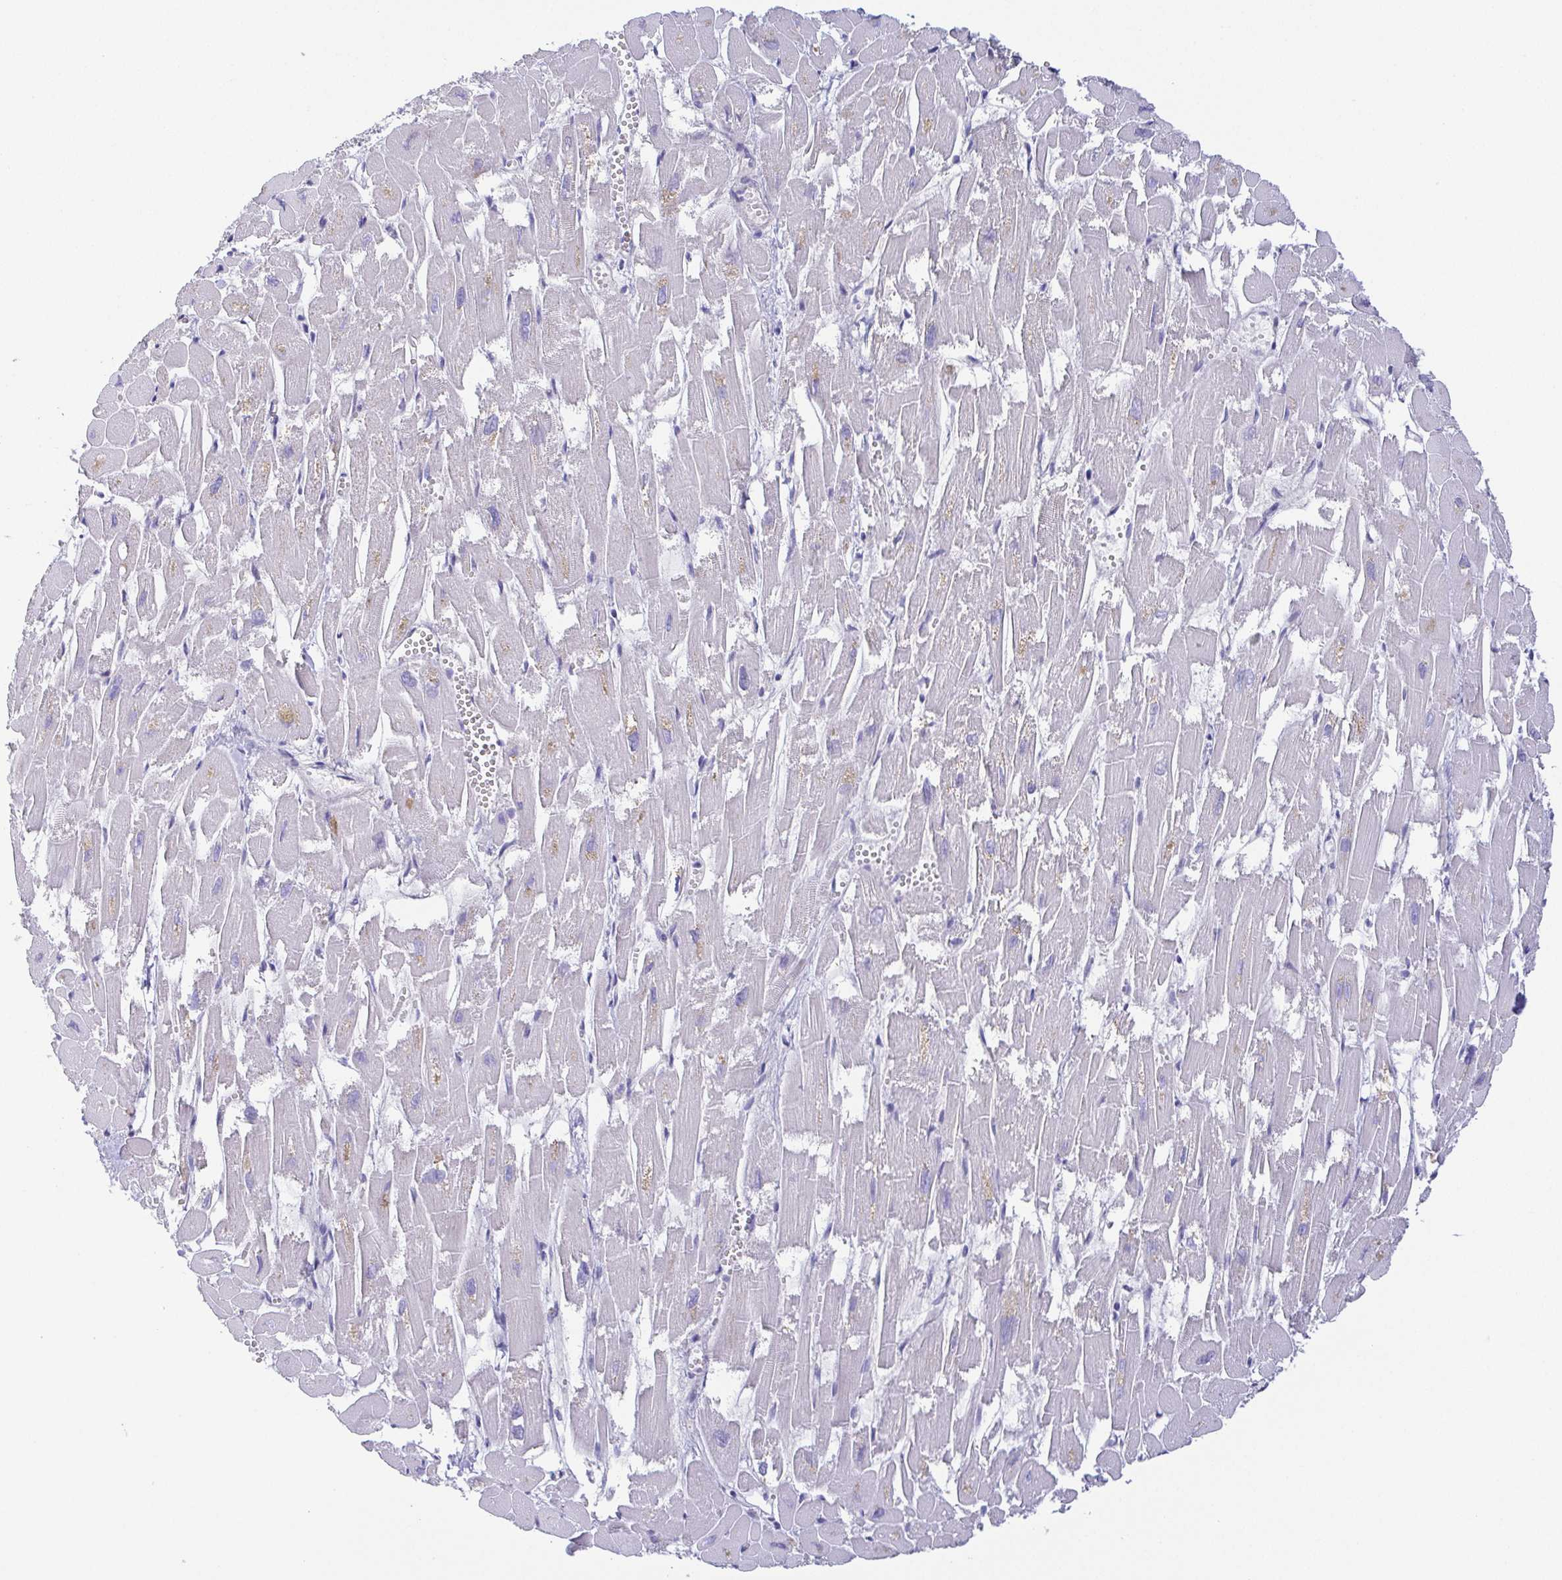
{"staining": {"intensity": "weak", "quantity": "<25%", "location": "cytoplasmic/membranous"}, "tissue": "heart muscle", "cell_type": "Cardiomyocytes", "image_type": "normal", "snomed": [{"axis": "morphology", "description": "Normal tissue, NOS"}, {"axis": "topography", "description": "Heart"}], "caption": "Immunohistochemical staining of unremarkable human heart muscle shows no significant expression in cardiomyocytes. (Brightfield microscopy of DAB (3,3'-diaminobenzidine) IHC at high magnification).", "gene": "PKDREJ", "patient": {"sex": "male", "age": 54}}